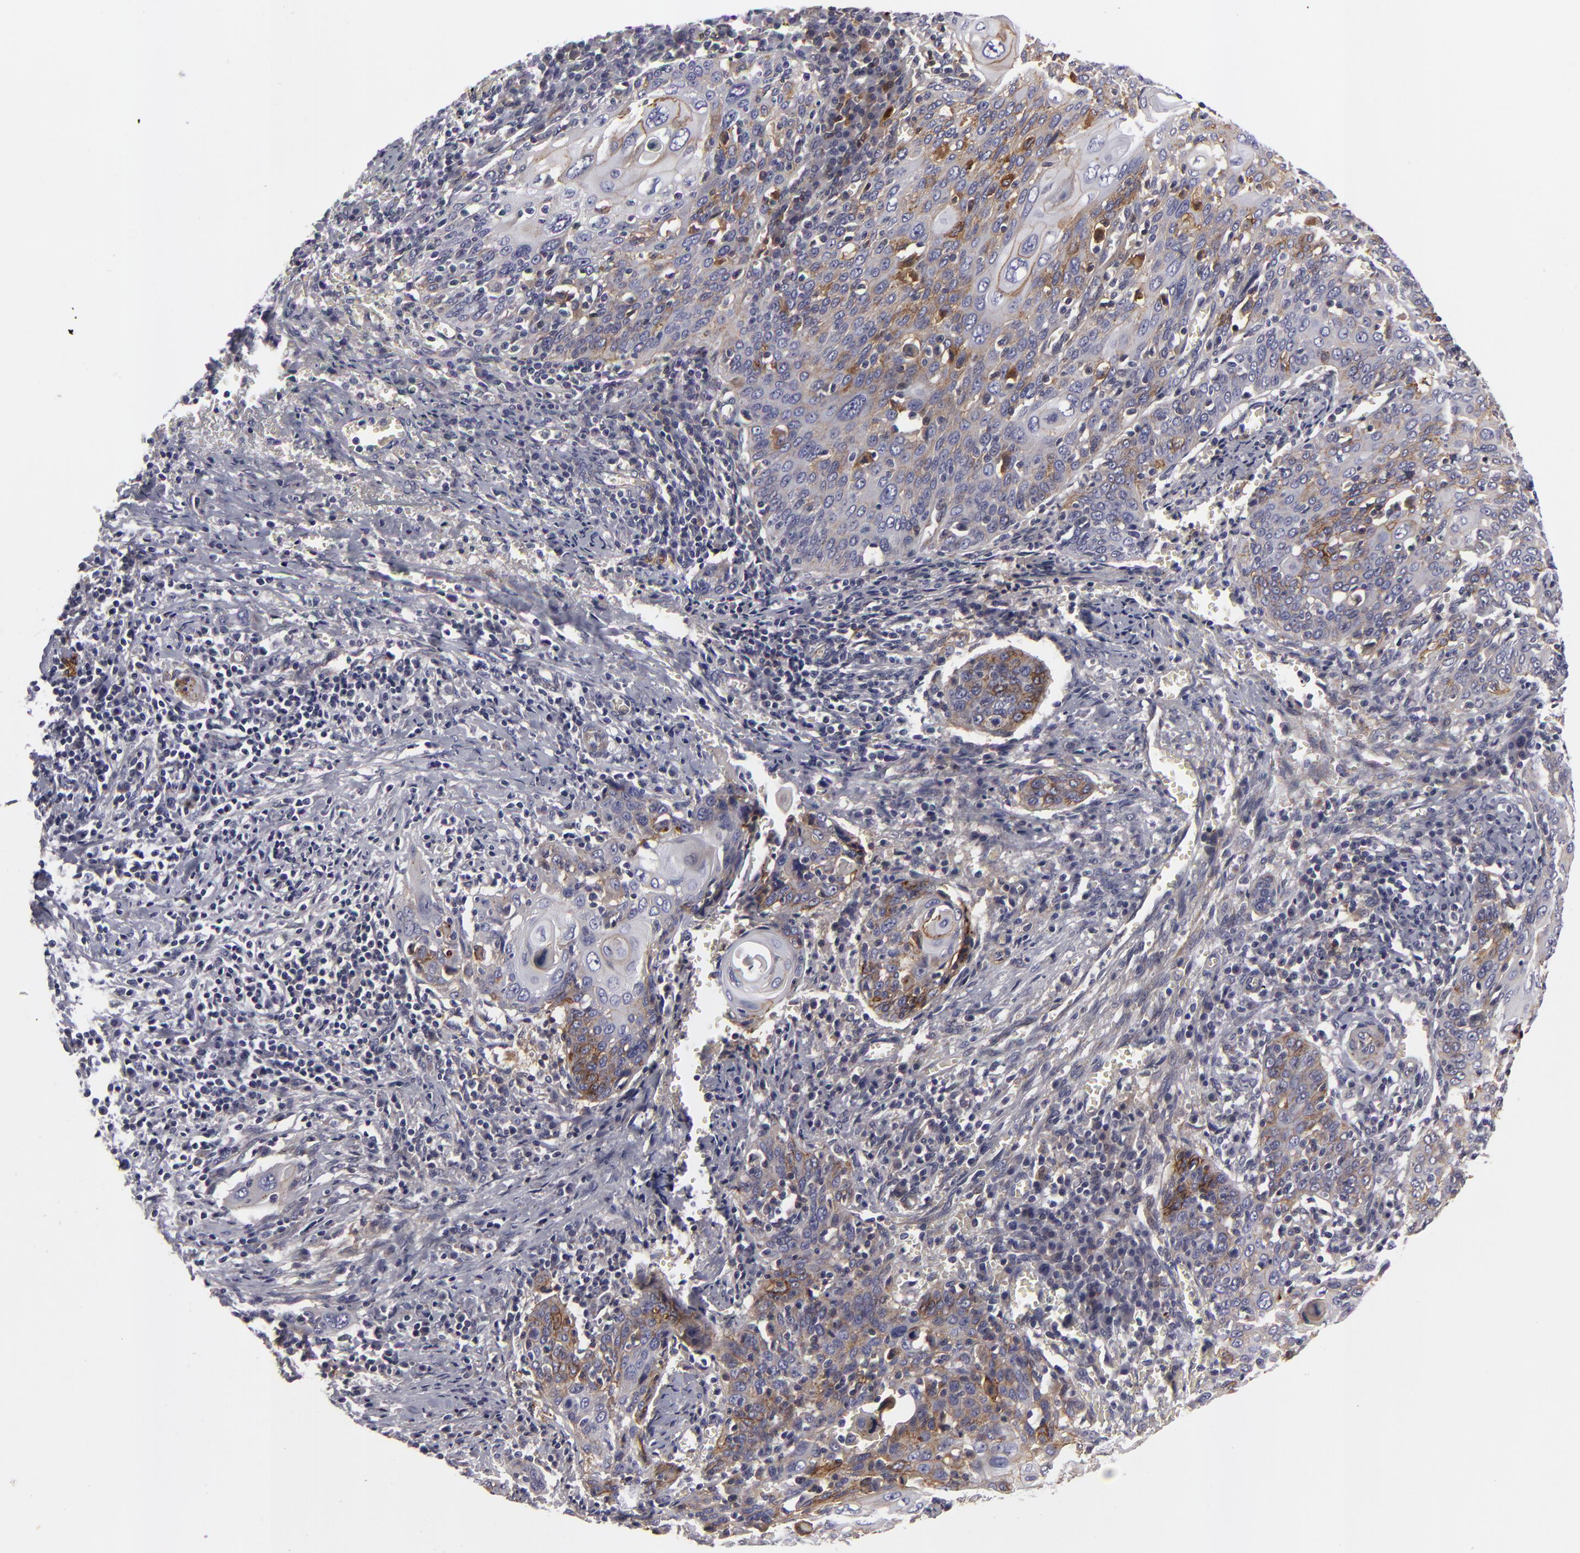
{"staining": {"intensity": "weak", "quantity": "<25%", "location": "cytoplasmic/membranous"}, "tissue": "cervical cancer", "cell_type": "Tumor cells", "image_type": "cancer", "snomed": [{"axis": "morphology", "description": "Squamous cell carcinoma, NOS"}, {"axis": "topography", "description": "Cervix"}], "caption": "High power microscopy micrograph of an IHC image of squamous cell carcinoma (cervical), revealing no significant staining in tumor cells. Brightfield microscopy of IHC stained with DAB (brown) and hematoxylin (blue), captured at high magnification.", "gene": "ALCAM", "patient": {"sex": "female", "age": 54}}